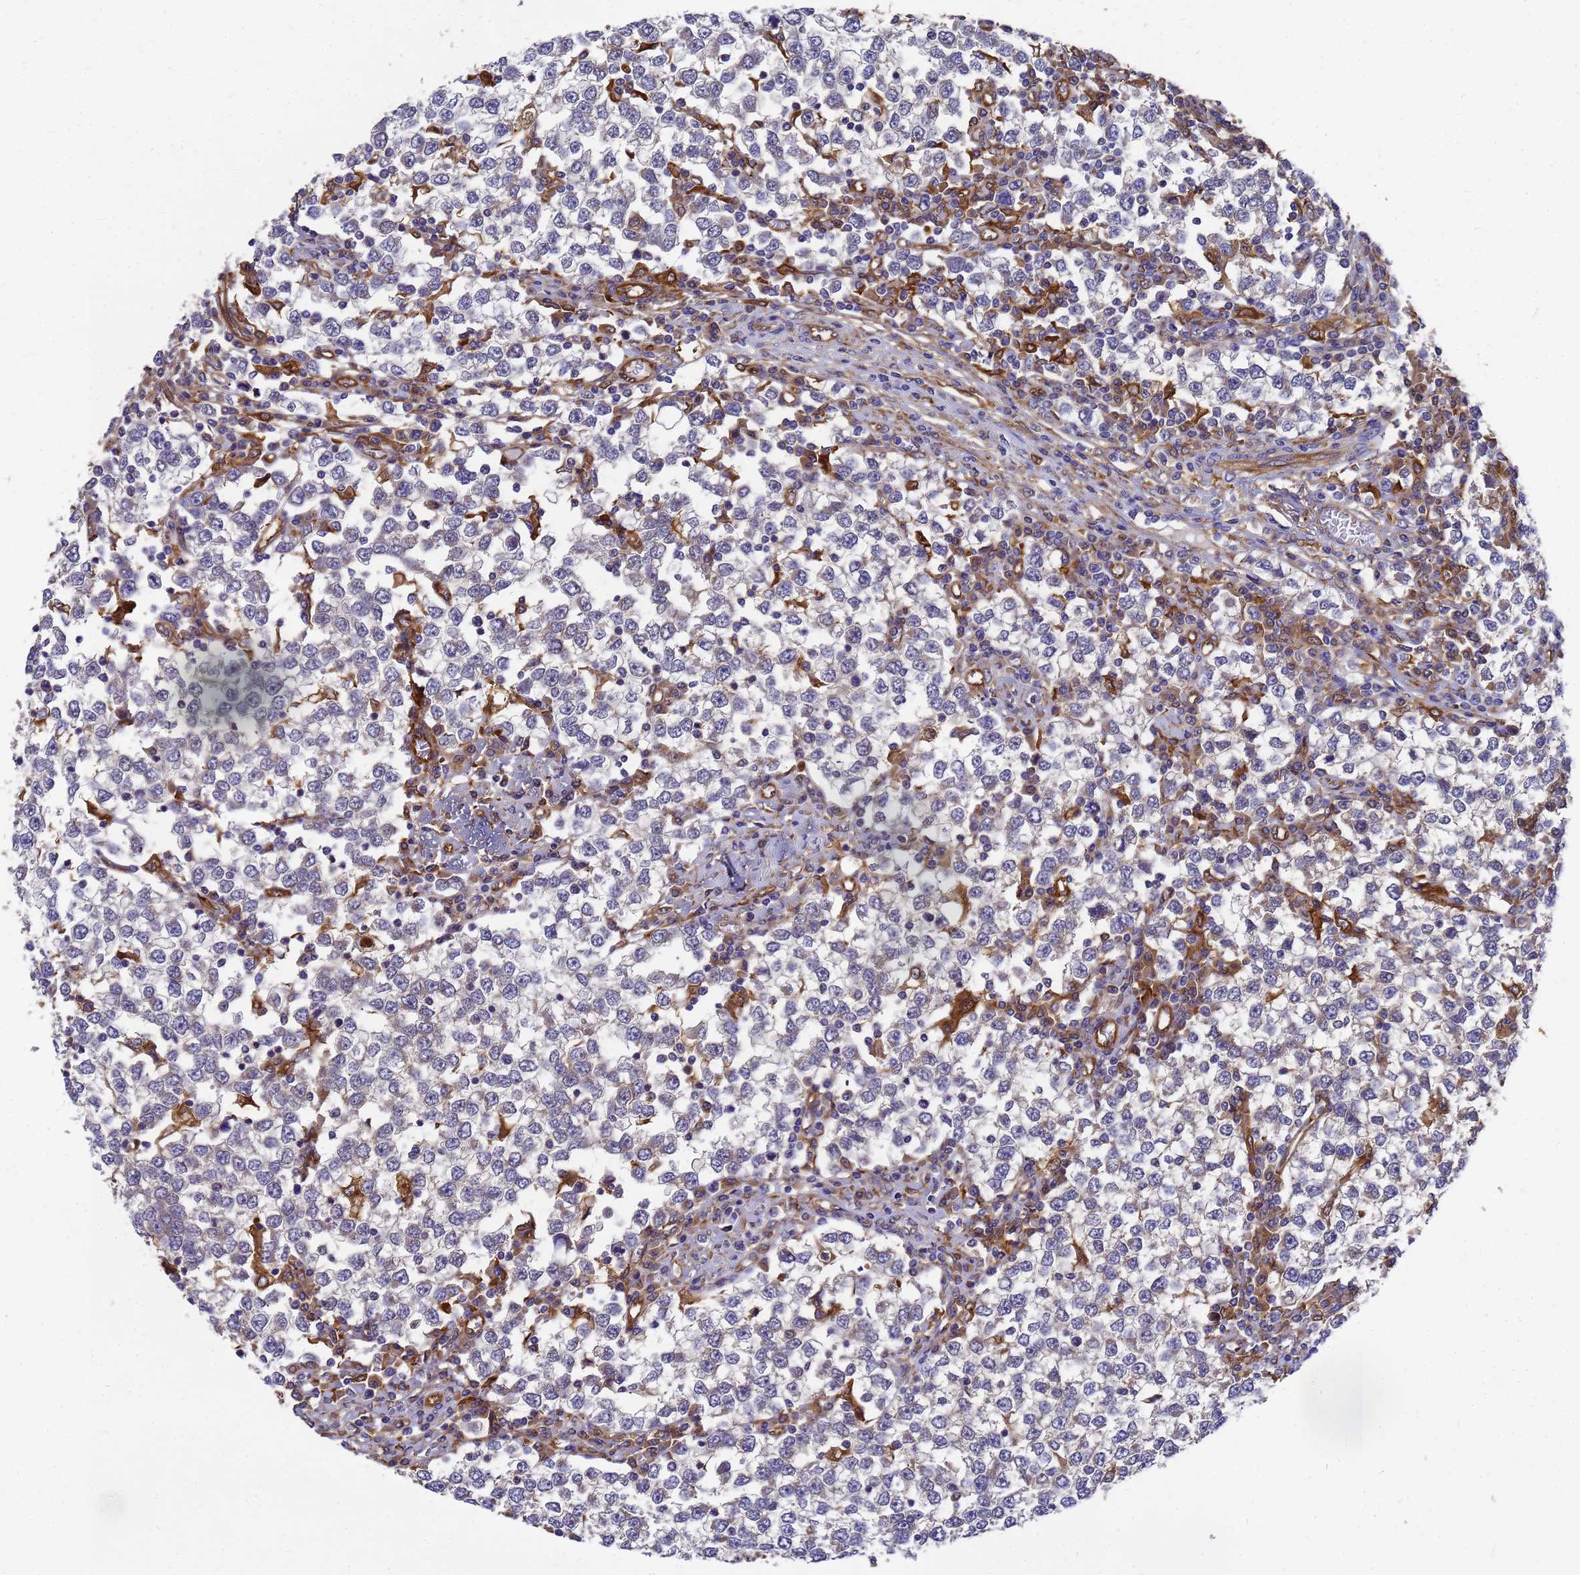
{"staining": {"intensity": "negative", "quantity": "none", "location": "none"}, "tissue": "testis cancer", "cell_type": "Tumor cells", "image_type": "cancer", "snomed": [{"axis": "morphology", "description": "Seminoma, NOS"}, {"axis": "topography", "description": "Testis"}], "caption": "DAB (3,3'-diaminobenzidine) immunohistochemical staining of testis cancer exhibits no significant positivity in tumor cells.", "gene": "SLC35E2B", "patient": {"sex": "male", "age": 65}}